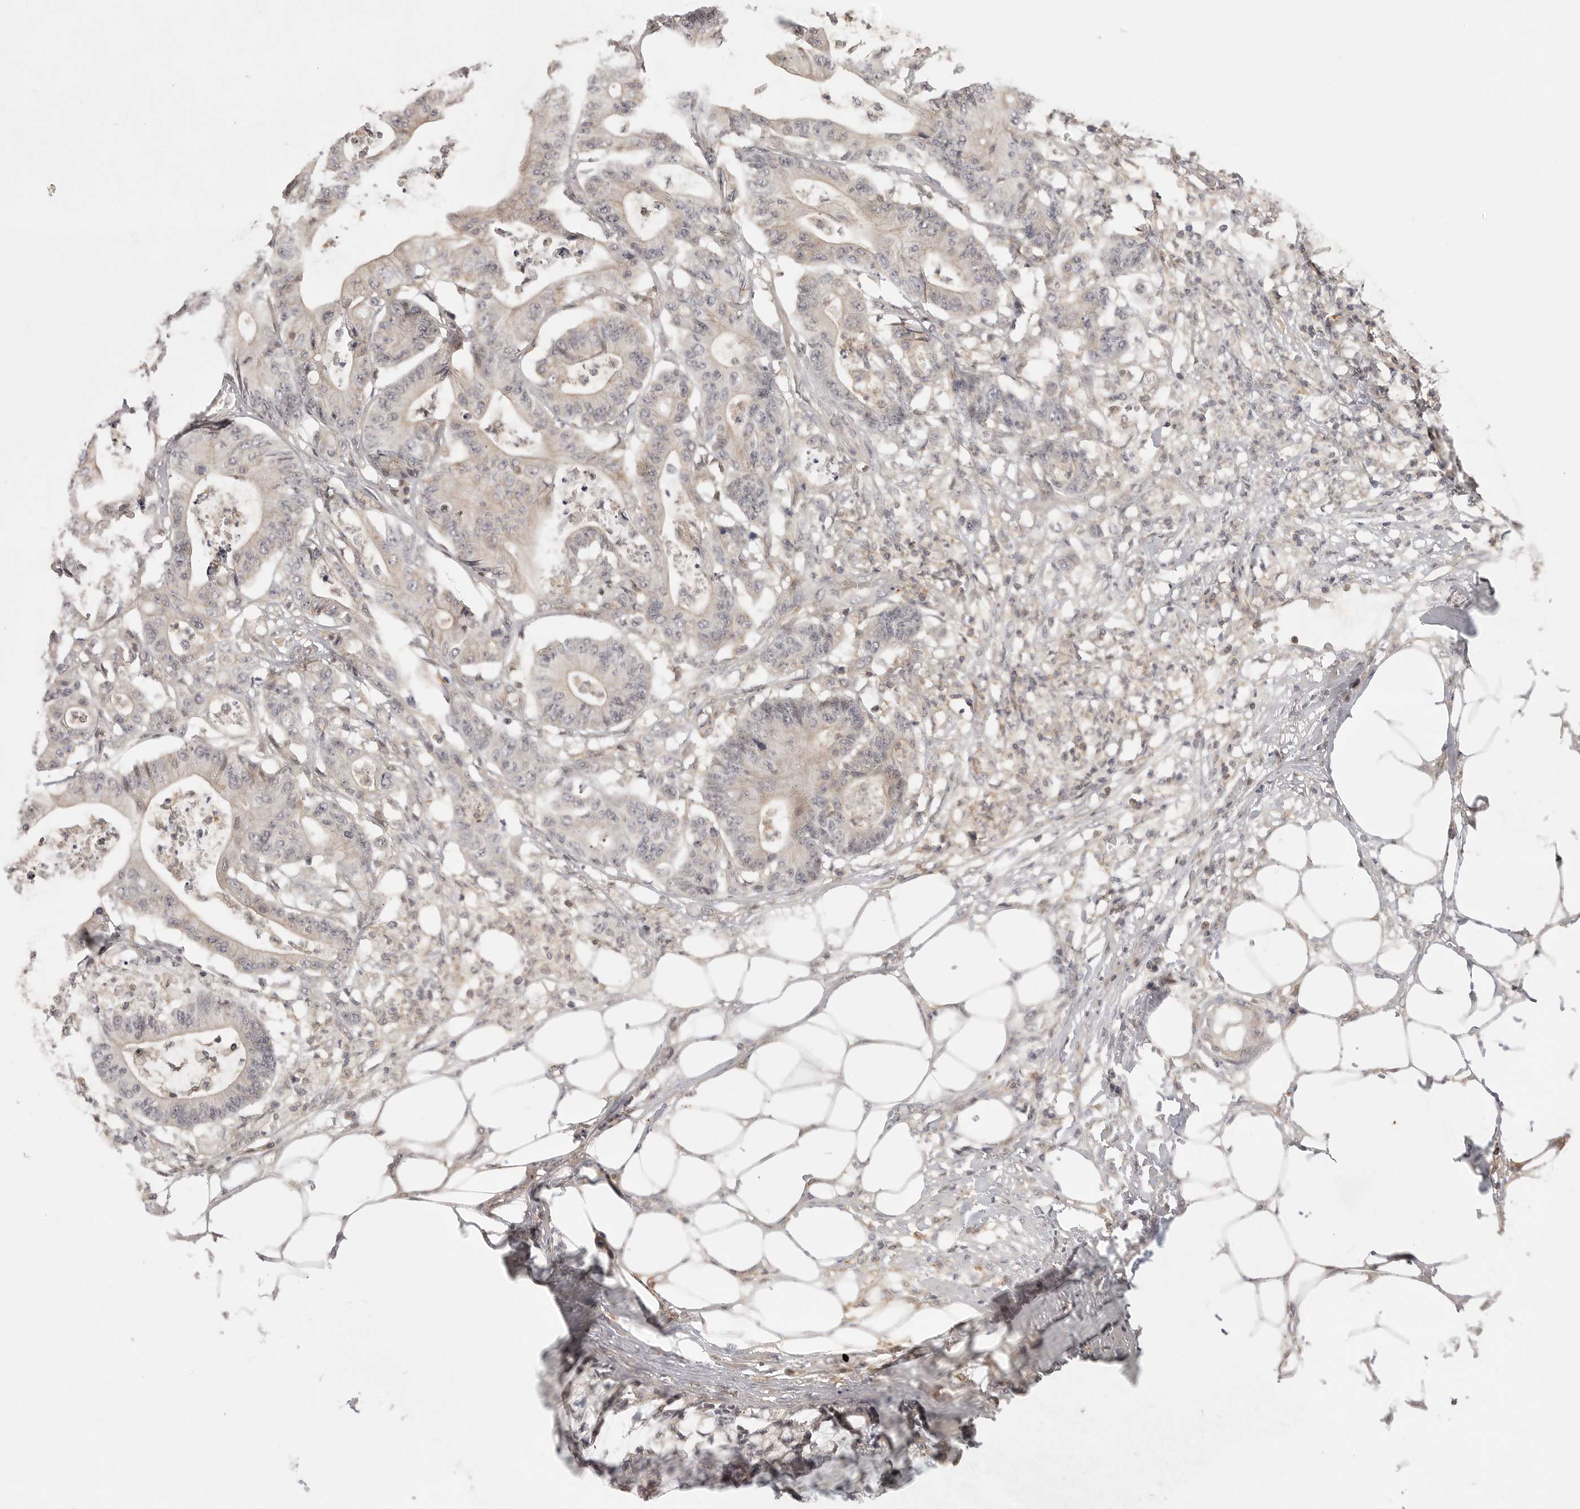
{"staining": {"intensity": "weak", "quantity": "25%-75%", "location": "cytoplasmic/membranous"}, "tissue": "colorectal cancer", "cell_type": "Tumor cells", "image_type": "cancer", "snomed": [{"axis": "morphology", "description": "Adenocarcinoma, NOS"}, {"axis": "topography", "description": "Colon"}], "caption": "Immunohistochemistry staining of adenocarcinoma (colorectal), which displays low levels of weak cytoplasmic/membranous staining in about 25%-75% of tumor cells indicating weak cytoplasmic/membranous protein expression. The staining was performed using DAB (3,3'-diaminobenzidine) (brown) for protein detection and nuclei were counterstained in hematoxylin (blue).", "gene": "DBNL", "patient": {"sex": "female", "age": 84}}